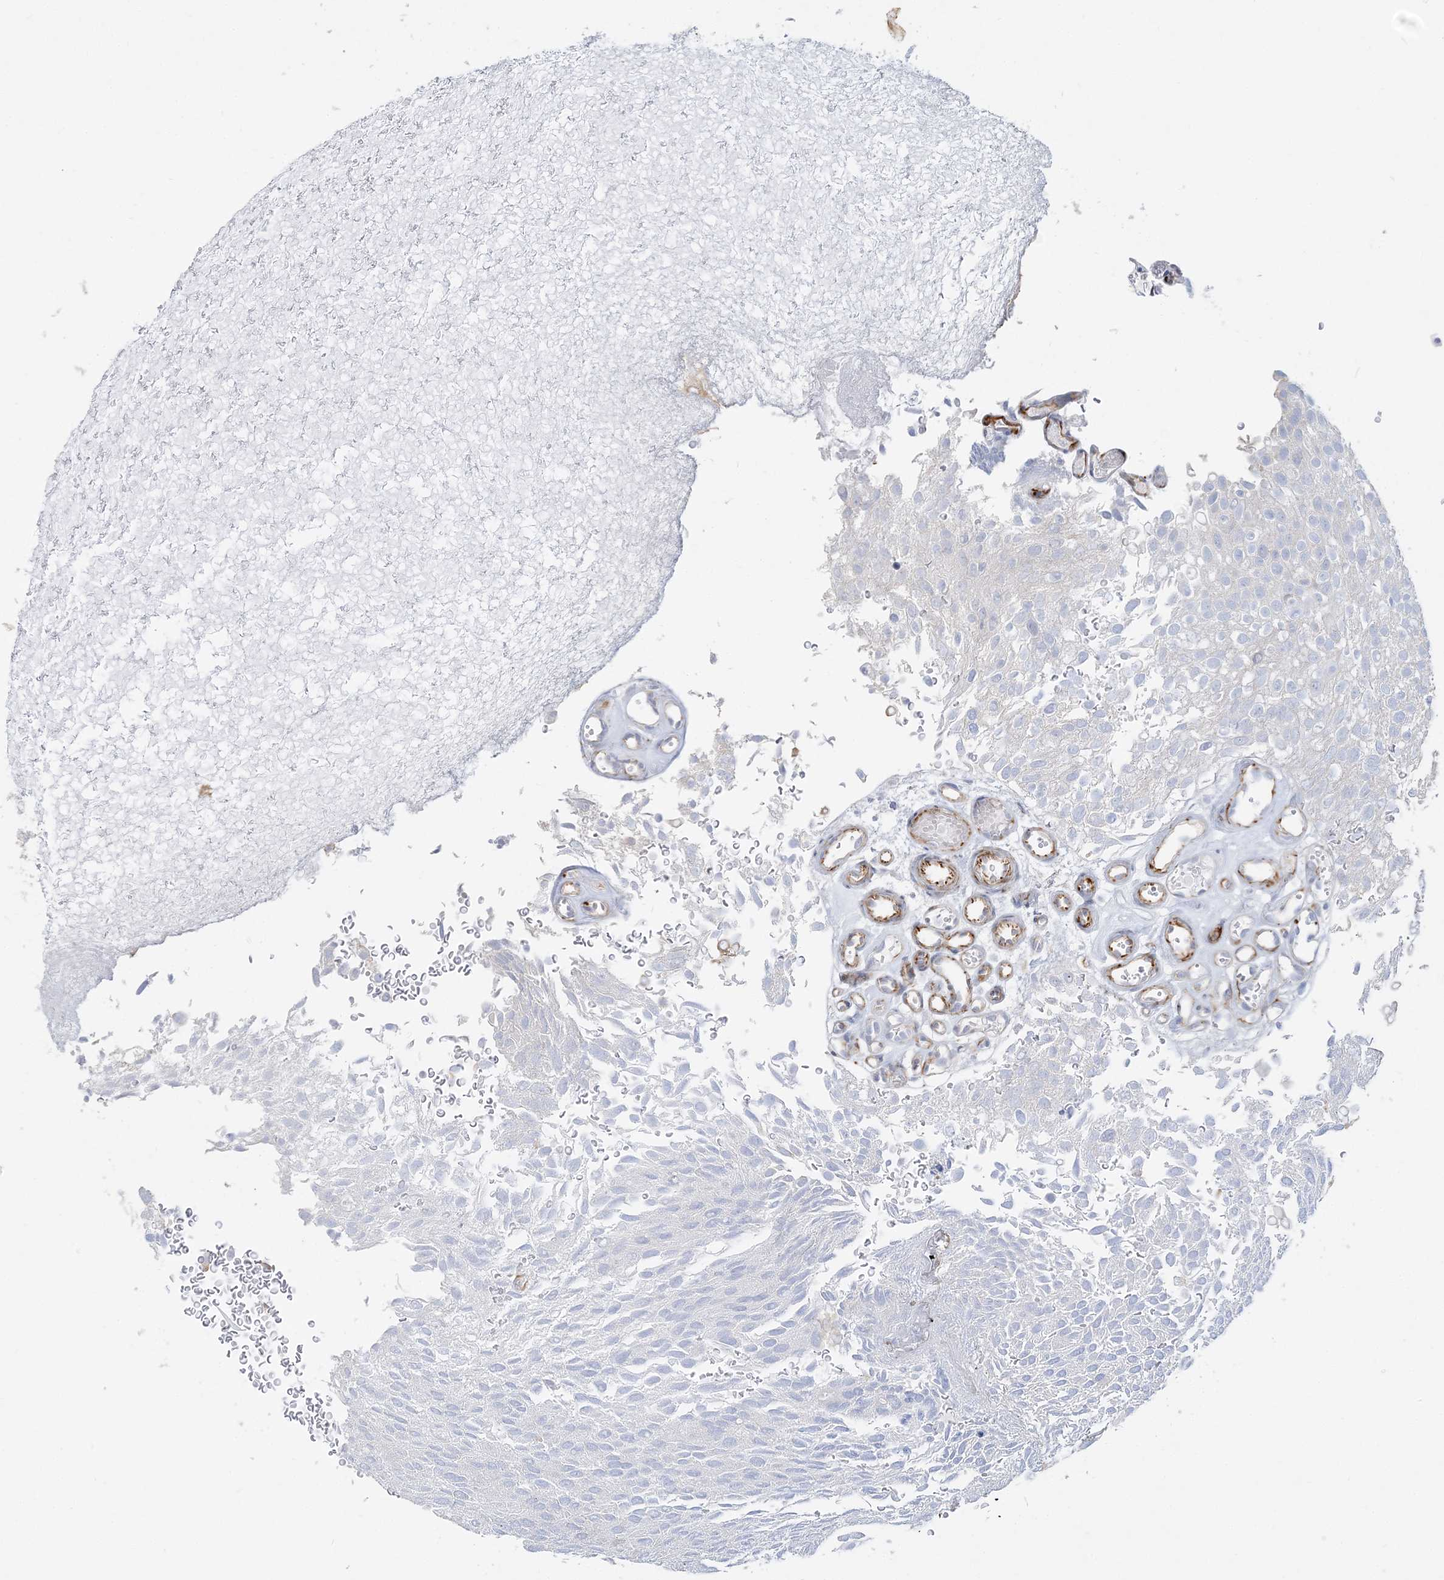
{"staining": {"intensity": "negative", "quantity": "none", "location": "none"}, "tissue": "urothelial cancer", "cell_type": "Tumor cells", "image_type": "cancer", "snomed": [{"axis": "morphology", "description": "Urothelial carcinoma, Low grade"}, {"axis": "topography", "description": "Urinary bladder"}], "caption": "Histopathology image shows no protein positivity in tumor cells of urothelial cancer tissue.", "gene": "PPIL6", "patient": {"sex": "male", "age": 78}}